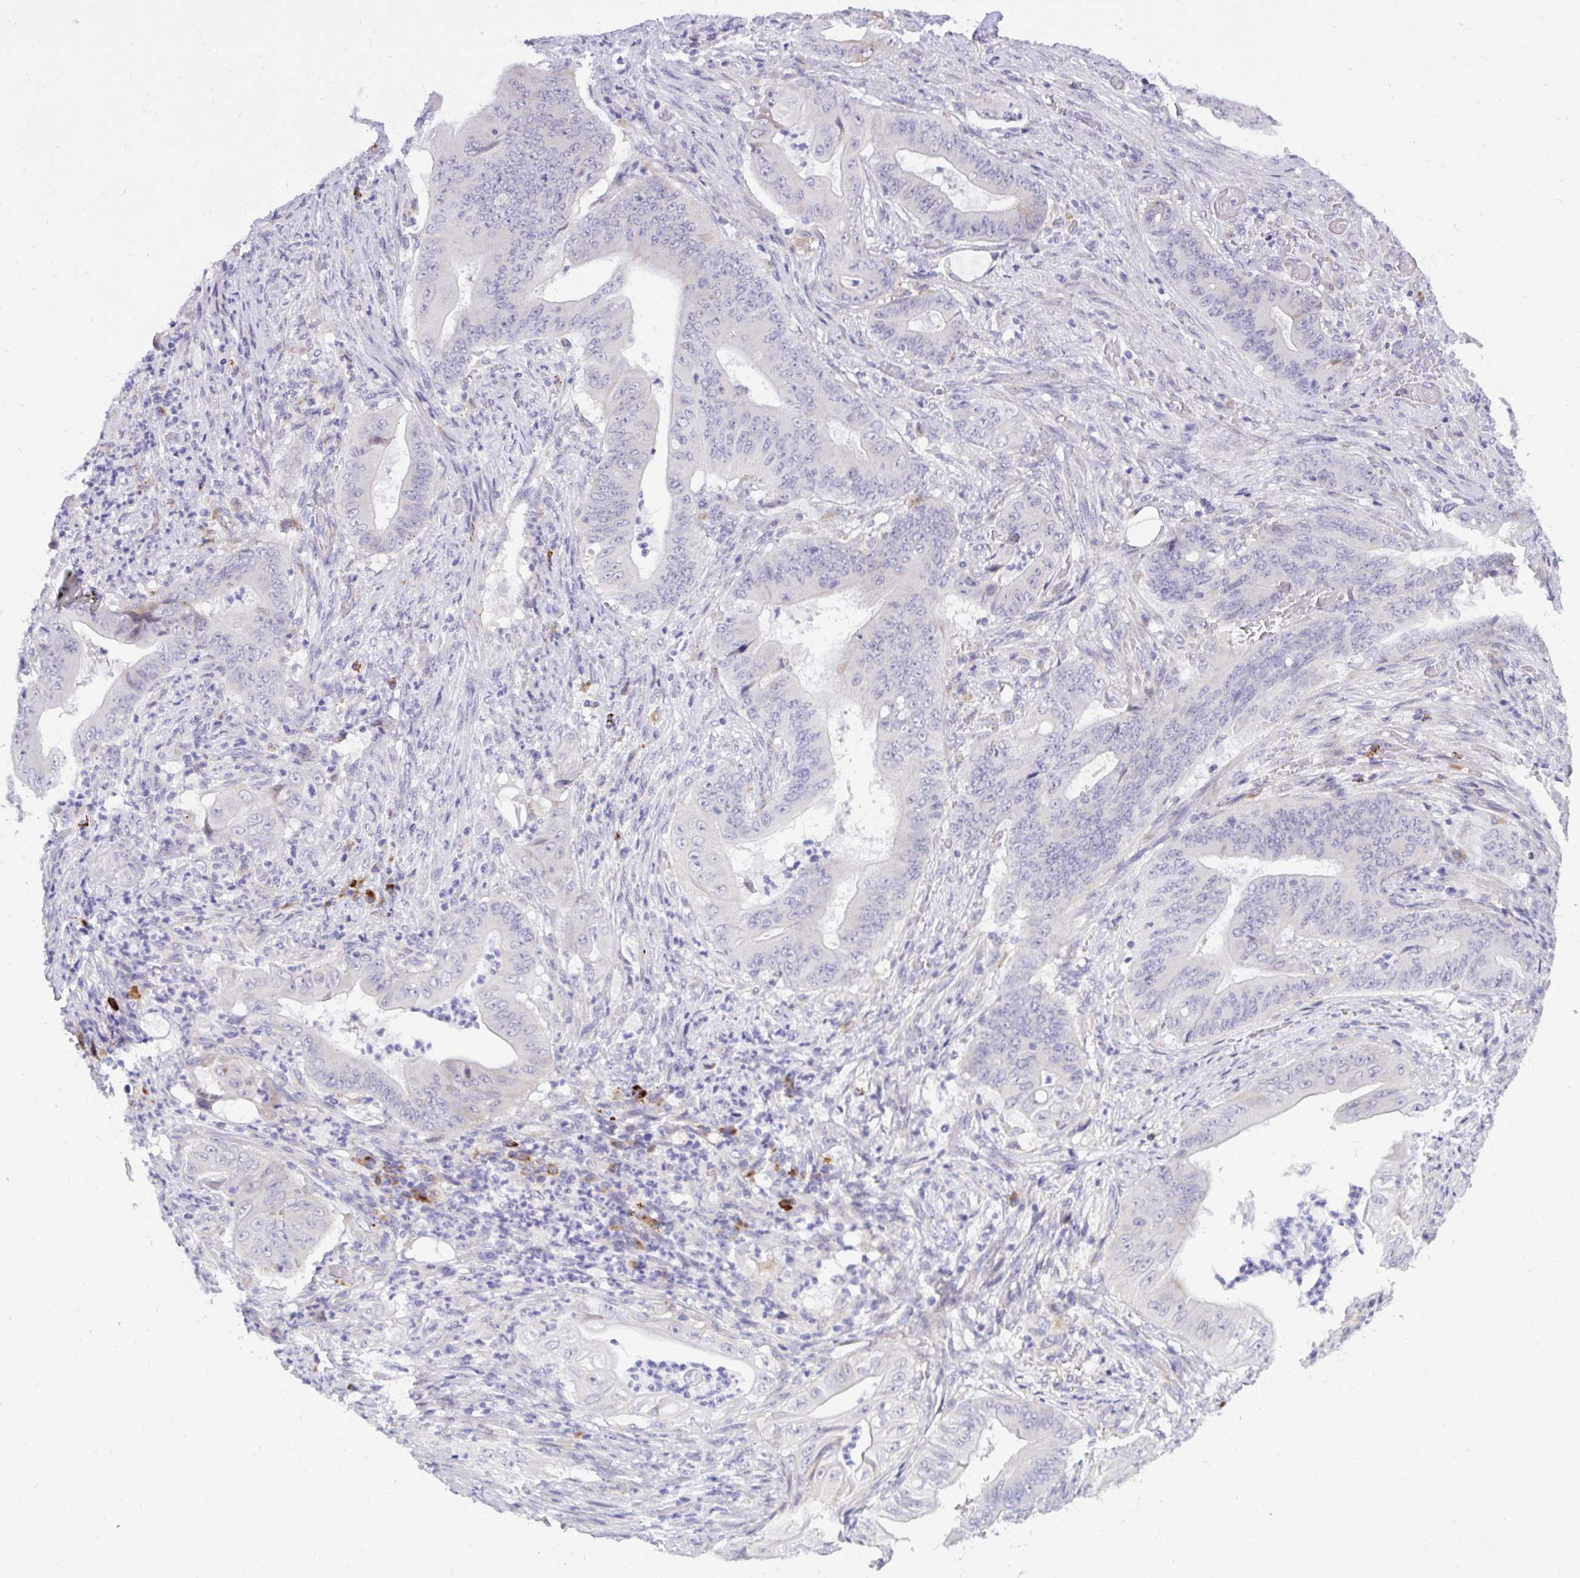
{"staining": {"intensity": "negative", "quantity": "none", "location": "none"}, "tissue": "stomach cancer", "cell_type": "Tumor cells", "image_type": "cancer", "snomed": [{"axis": "morphology", "description": "Adenocarcinoma, NOS"}, {"axis": "topography", "description": "Stomach"}], "caption": "A histopathology image of human stomach adenocarcinoma is negative for staining in tumor cells. (DAB IHC visualized using brightfield microscopy, high magnification).", "gene": "FAM219B", "patient": {"sex": "female", "age": 73}}